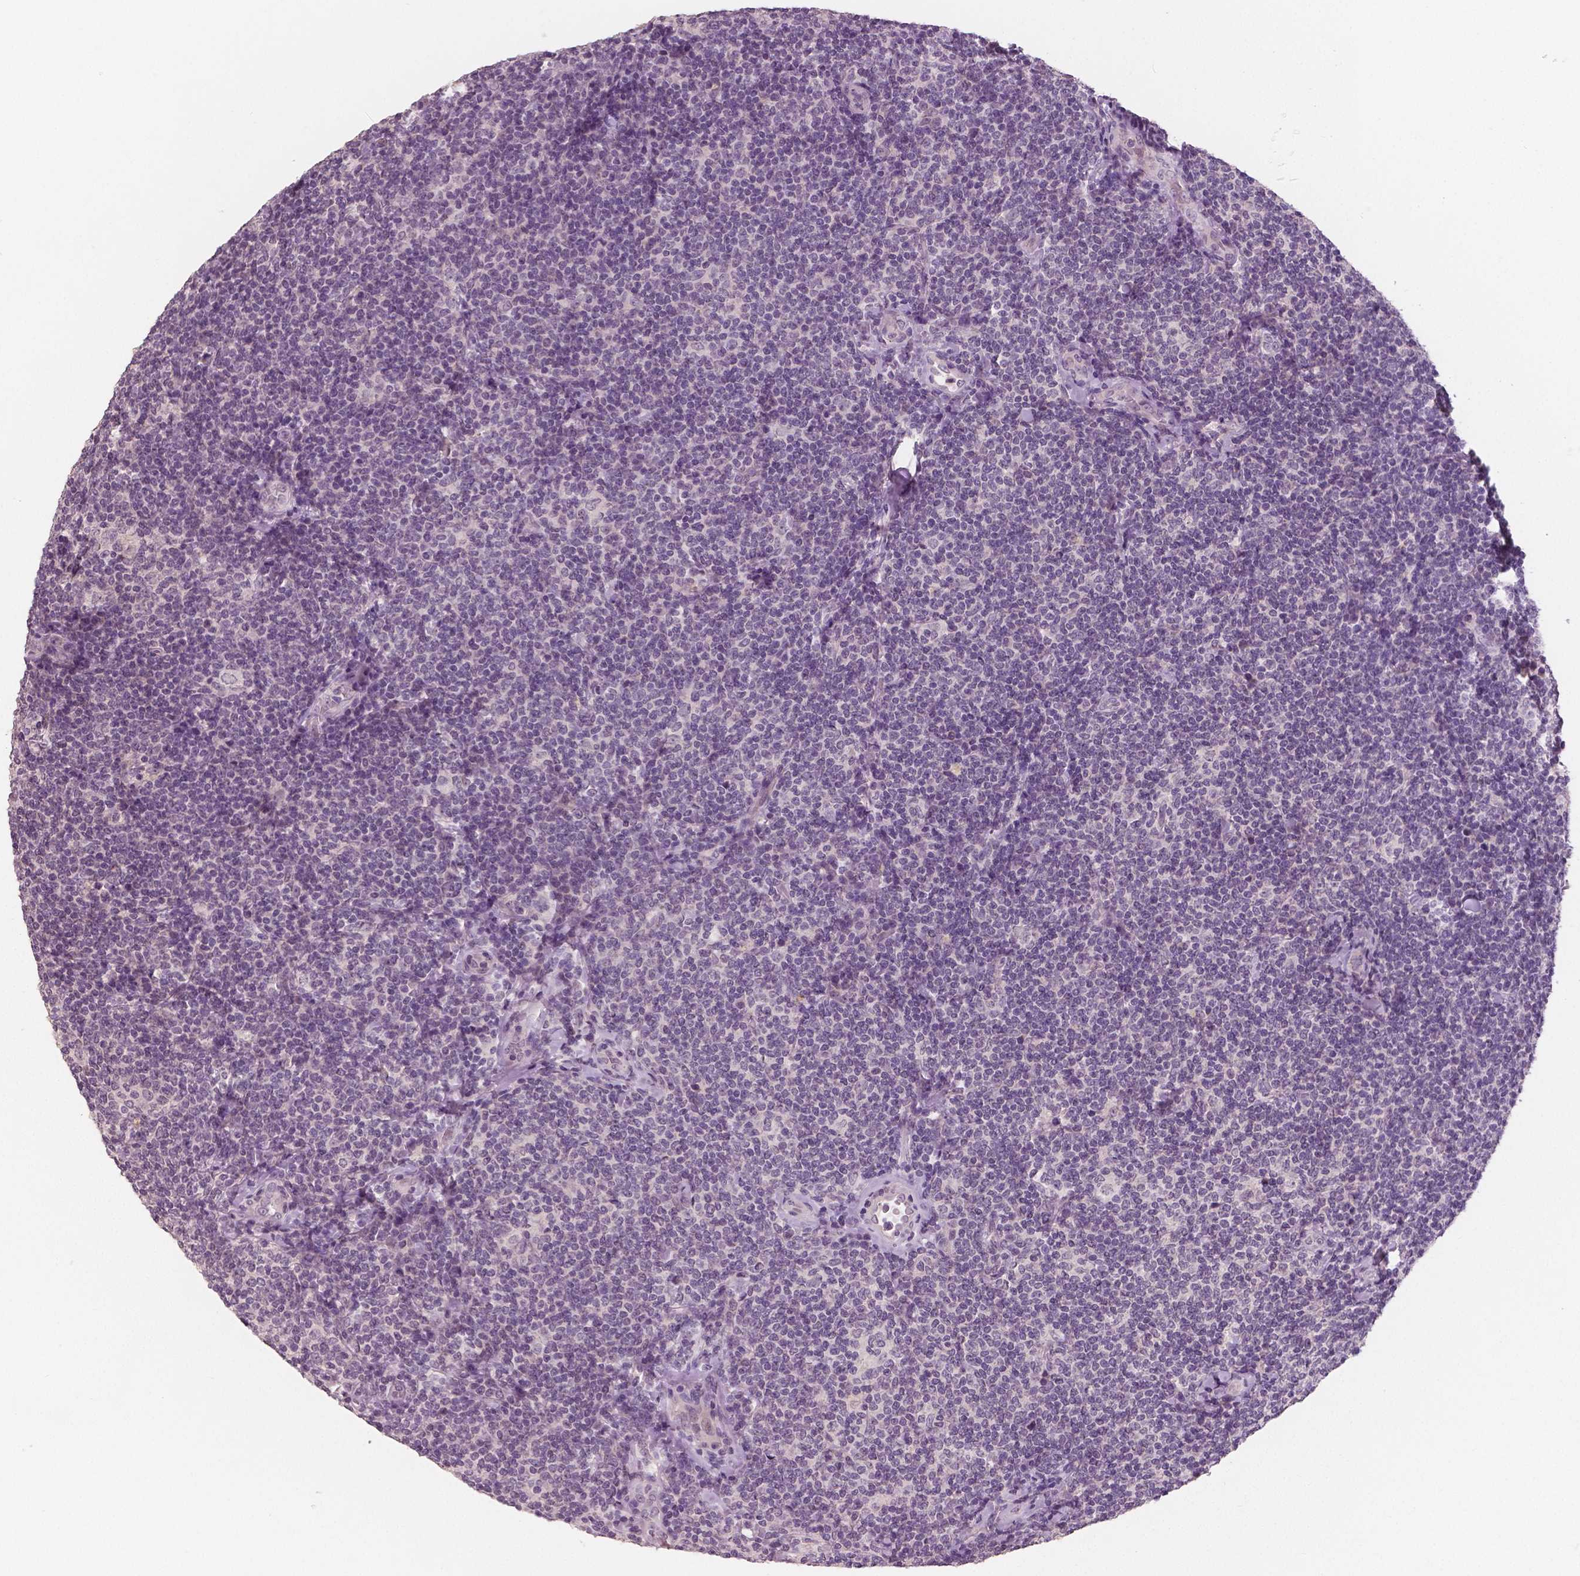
{"staining": {"intensity": "negative", "quantity": "none", "location": "none"}, "tissue": "lymphoma", "cell_type": "Tumor cells", "image_type": "cancer", "snomed": [{"axis": "morphology", "description": "Malignant lymphoma, non-Hodgkin's type, Low grade"}, {"axis": "topography", "description": "Lymph node"}], "caption": "Immunohistochemistry (IHC) of human low-grade malignant lymphoma, non-Hodgkin's type shows no expression in tumor cells.", "gene": "RNASE7", "patient": {"sex": "female", "age": 56}}